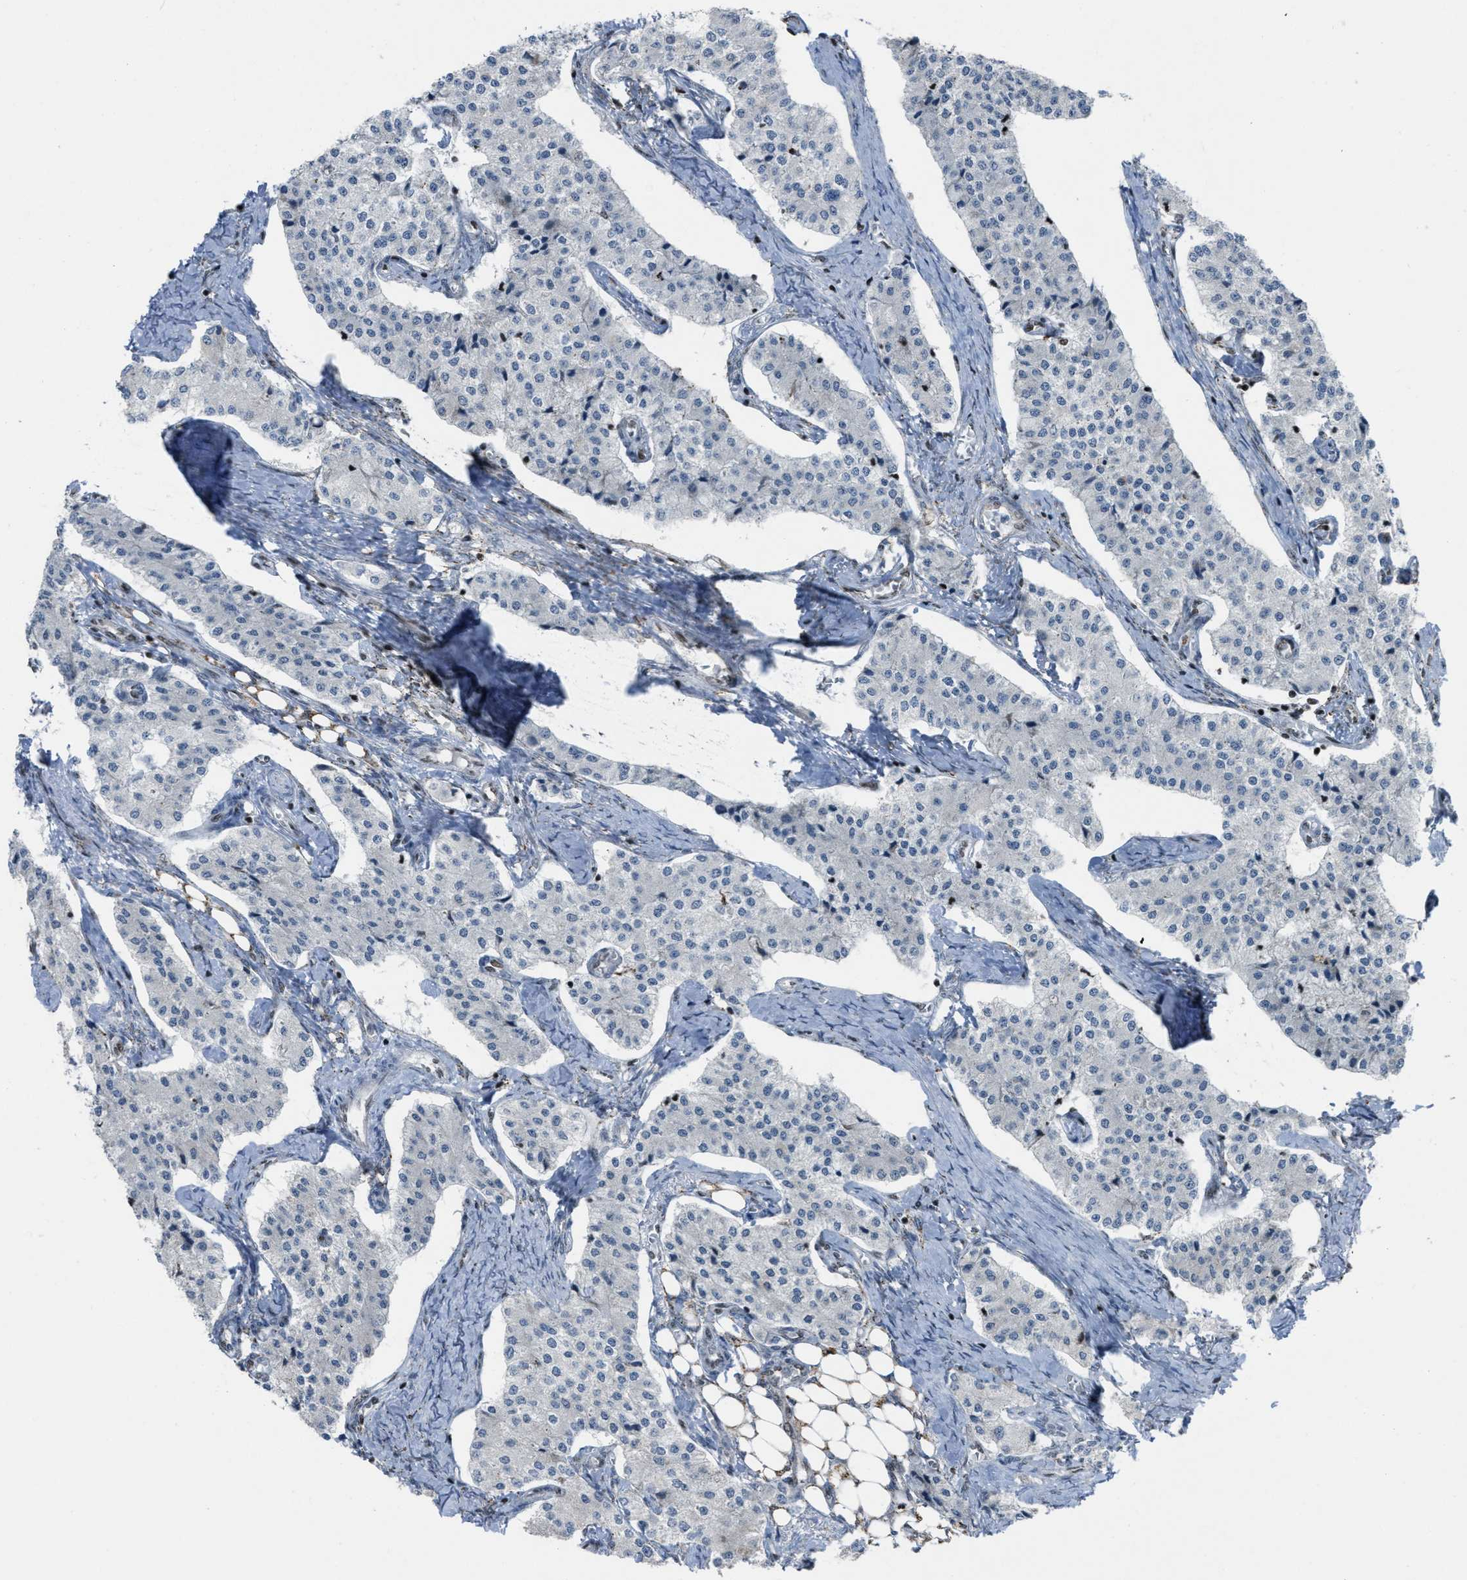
{"staining": {"intensity": "negative", "quantity": "none", "location": "none"}, "tissue": "carcinoid", "cell_type": "Tumor cells", "image_type": "cancer", "snomed": [{"axis": "morphology", "description": "Carcinoid, malignant, NOS"}, {"axis": "topography", "description": "Colon"}], "caption": "An immunohistochemistry (IHC) image of carcinoid (malignant) is shown. There is no staining in tumor cells of carcinoid (malignant). (DAB (3,3'-diaminobenzidine) immunohistochemistry, high magnification).", "gene": "SLFN5", "patient": {"sex": "female", "age": 52}}